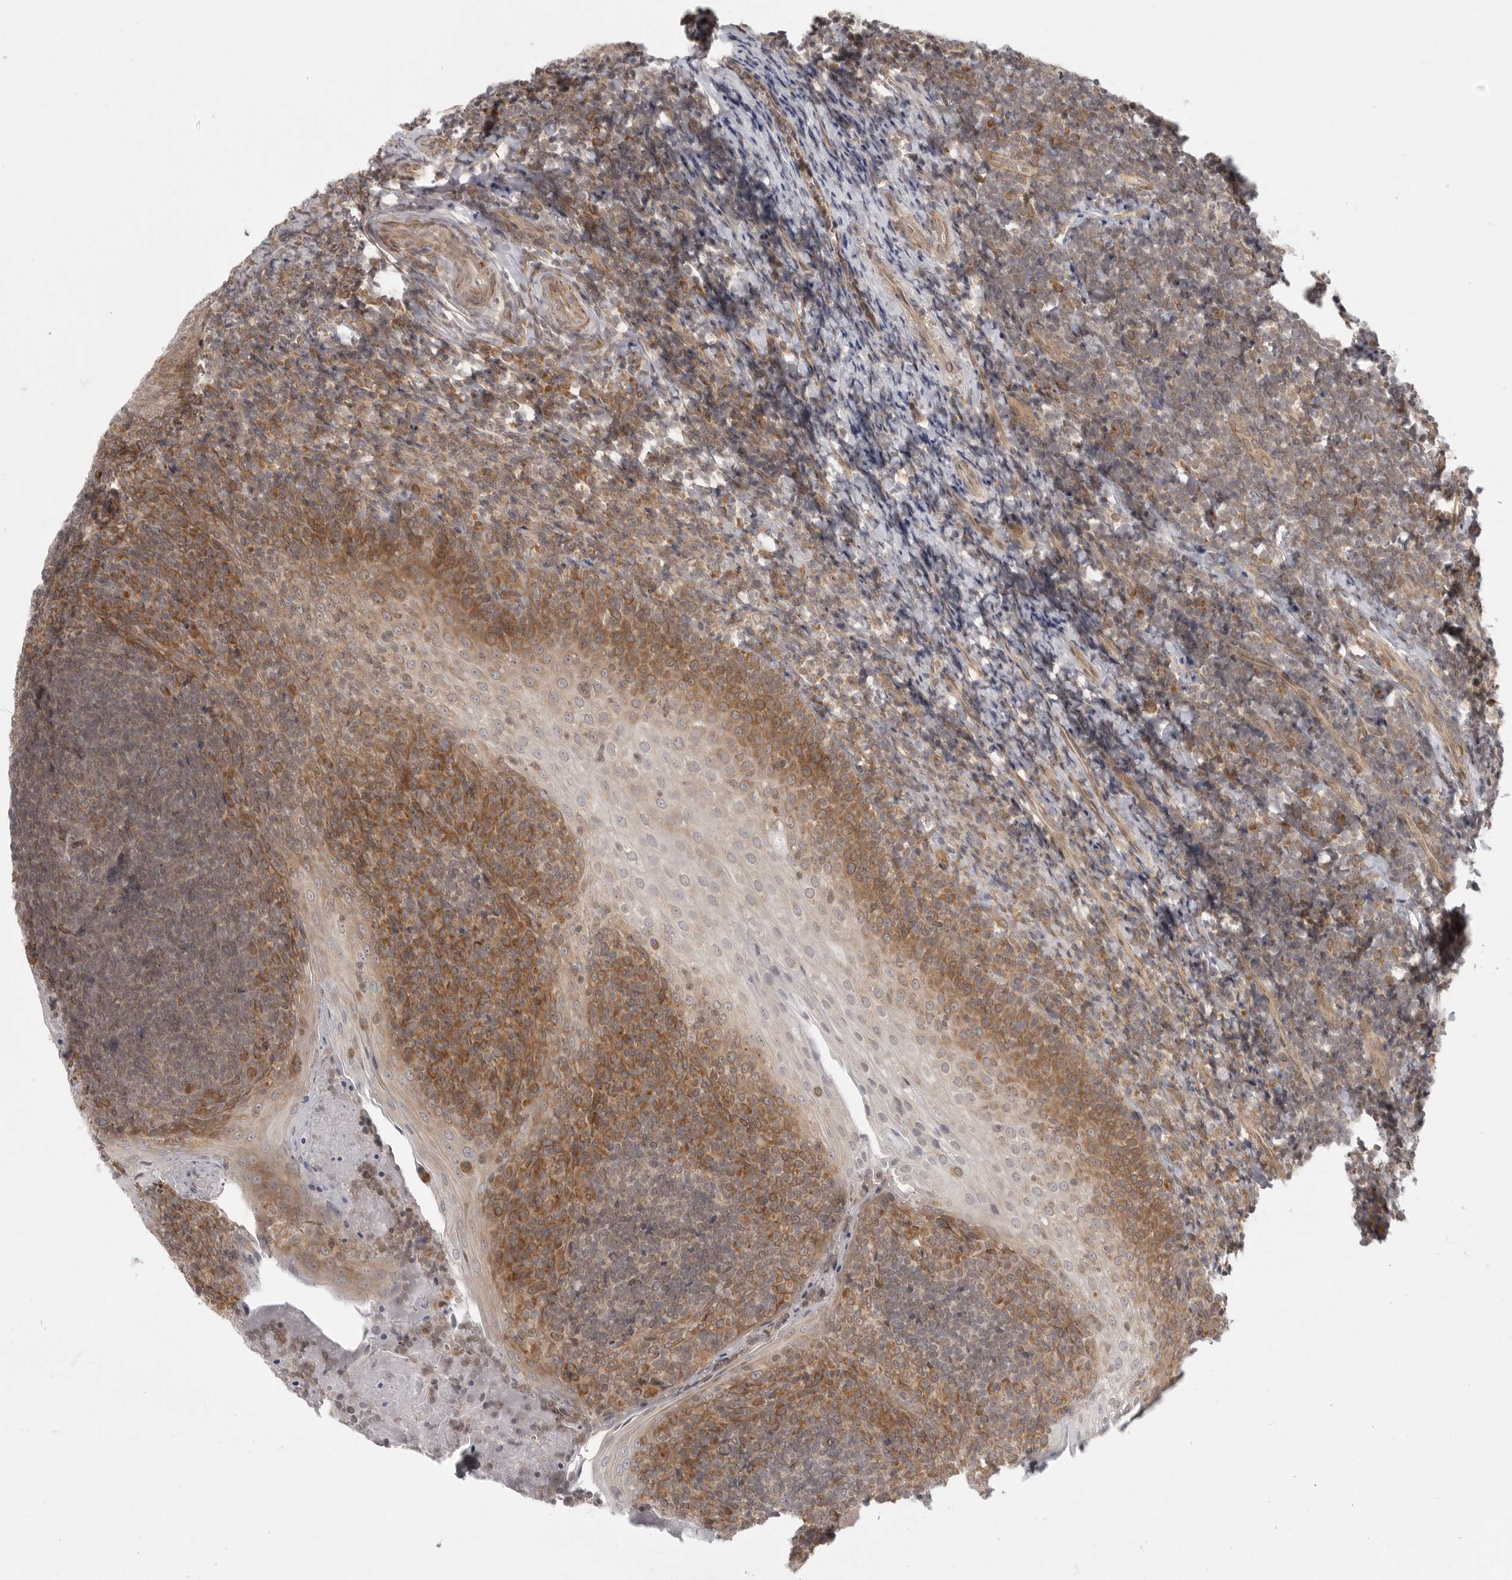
{"staining": {"intensity": "negative", "quantity": "none", "location": "none"}, "tissue": "tonsil", "cell_type": "Germinal center cells", "image_type": "normal", "snomed": [{"axis": "morphology", "description": "Normal tissue, NOS"}, {"axis": "topography", "description": "Tonsil"}], "caption": "IHC image of unremarkable human tonsil stained for a protein (brown), which reveals no positivity in germinal center cells.", "gene": "CERS2", "patient": {"sex": "male", "age": 27}}